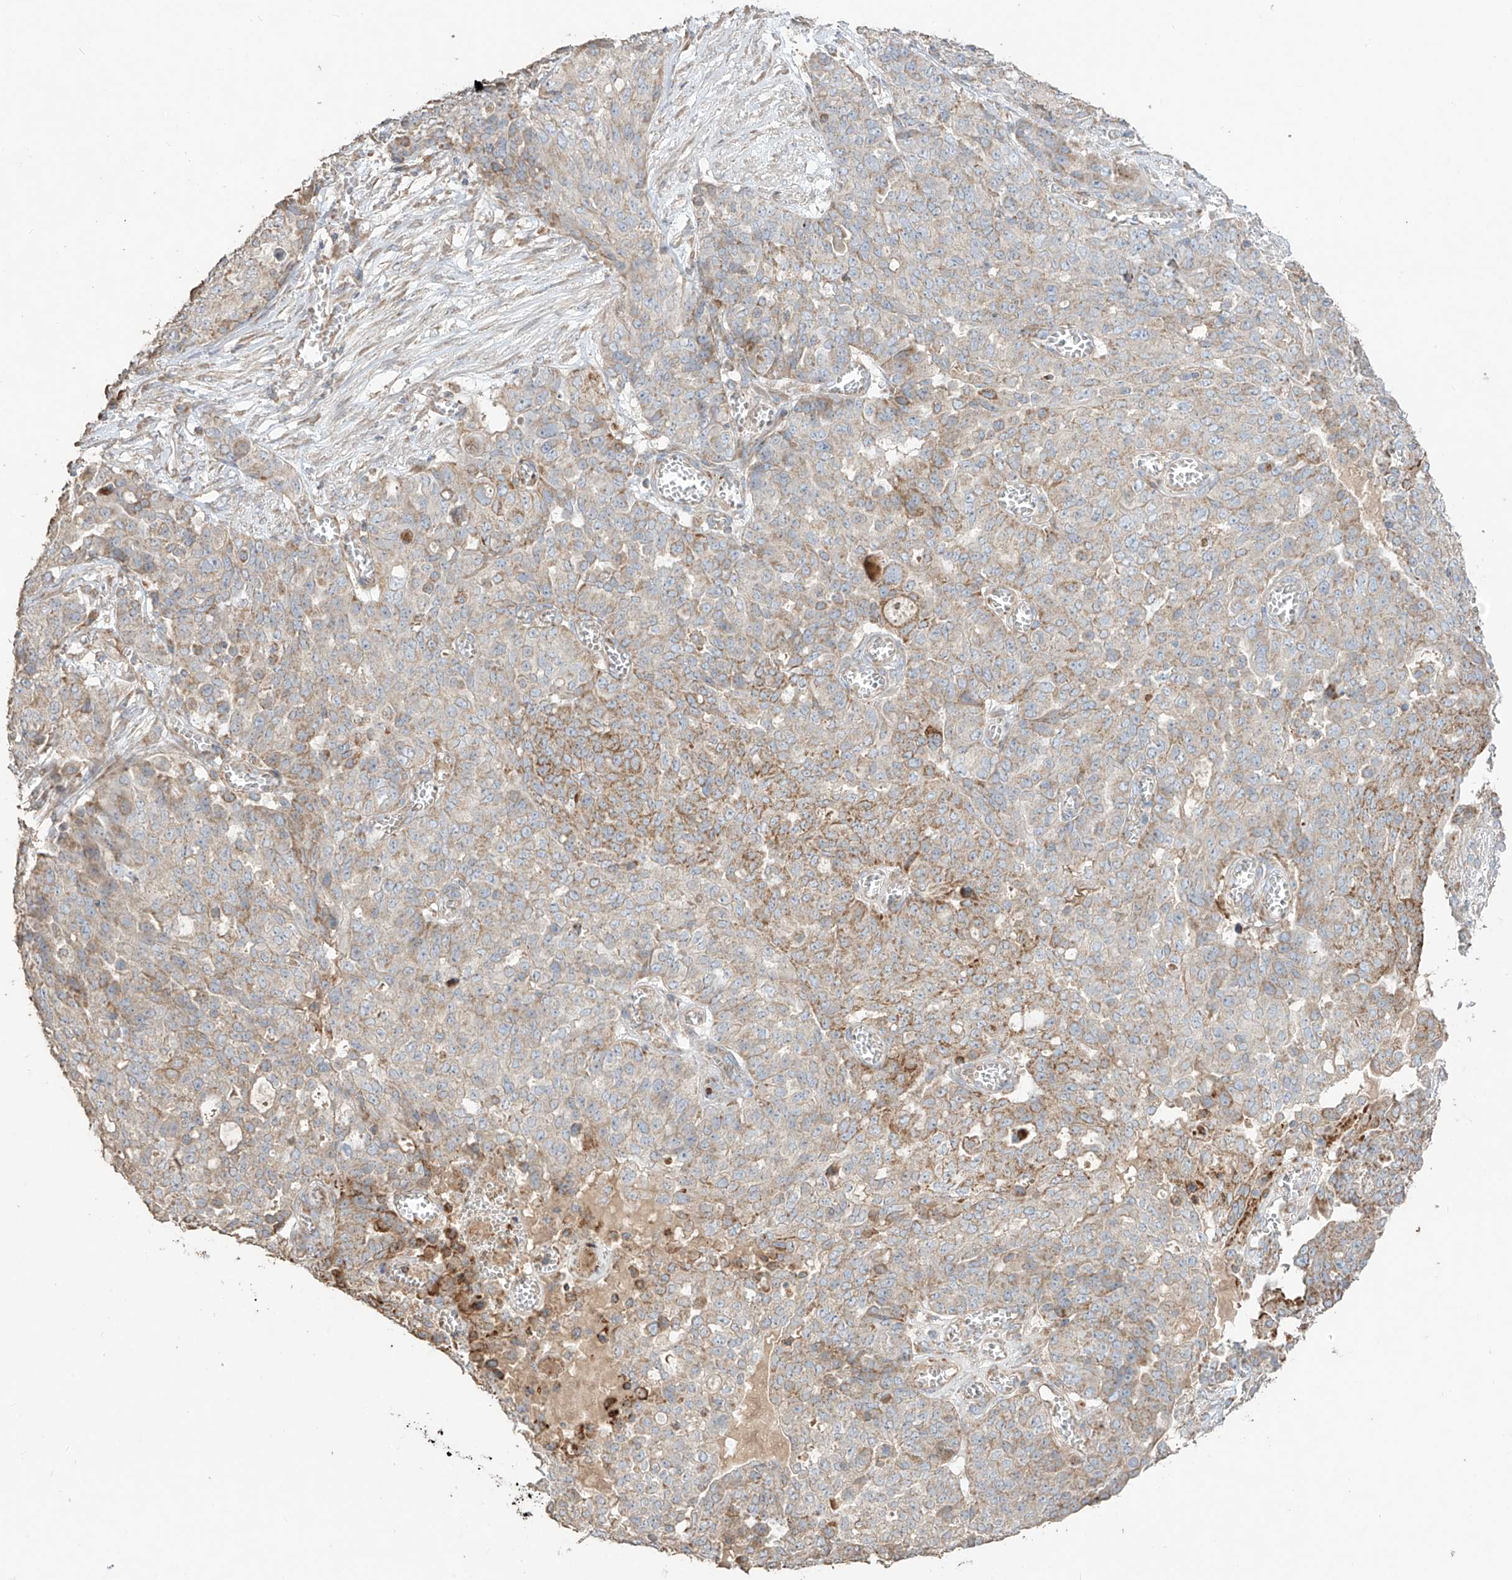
{"staining": {"intensity": "weak", "quantity": ">75%", "location": "cytoplasmic/membranous"}, "tissue": "ovarian cancer", "cell_type": "Tumor cells", "image_type": "cancer", "snomed": [{"axis": "morphology", "description": "Cystadenocarcinoma, serous, NOS"}, {"axis": "topography", "description": "Soft tissue"}, {"axis": "topography", "description": "Ovary"}], "caption": "This is a micrograph of immunohistochemistry staining of serous cystadenocarcinoma (ovarian), which shows weak expression in the cytoplasmic/membranous of tumor cells.", "gene": "COLGALT2", "patient": {"sex": "female", "age": 57}}